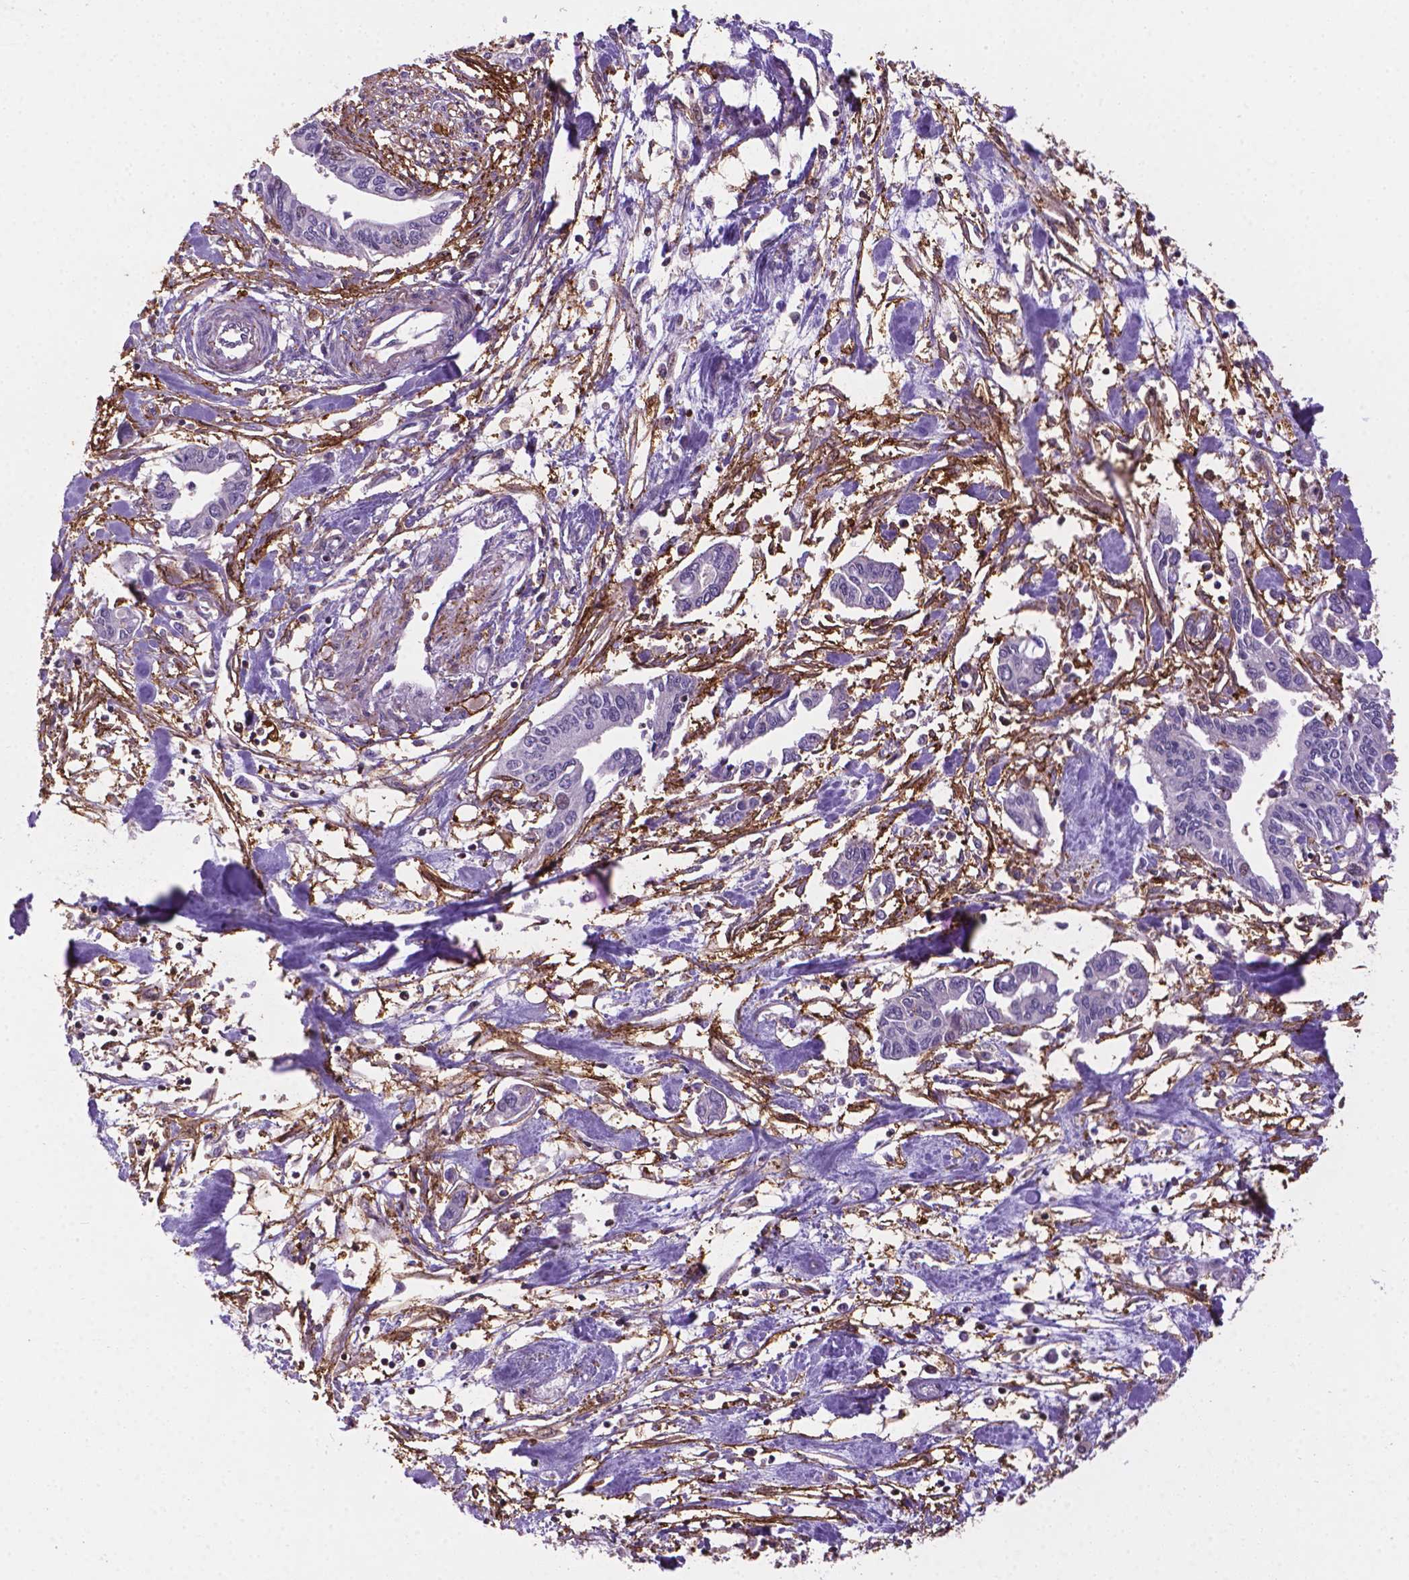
{"staining": {"intensity": "negative", "quantity": "none", "location": "none"}, "tissue": "pancreatic cancer", "cell_type": "Tumor cells", "image_type": "cancer", "snomed": [{"axis": "morphology", "description": "Adenocarcinoma, NOS"}, {"axis": "topography", "description": "Pancreas"}], "caption": "Immunohistochemical staining of human pancreatic adenocarcinoma displays no significant positivity in tumor cells.", "gene": "ACAD10", "patient": {"sex": "male", "age": 60}}